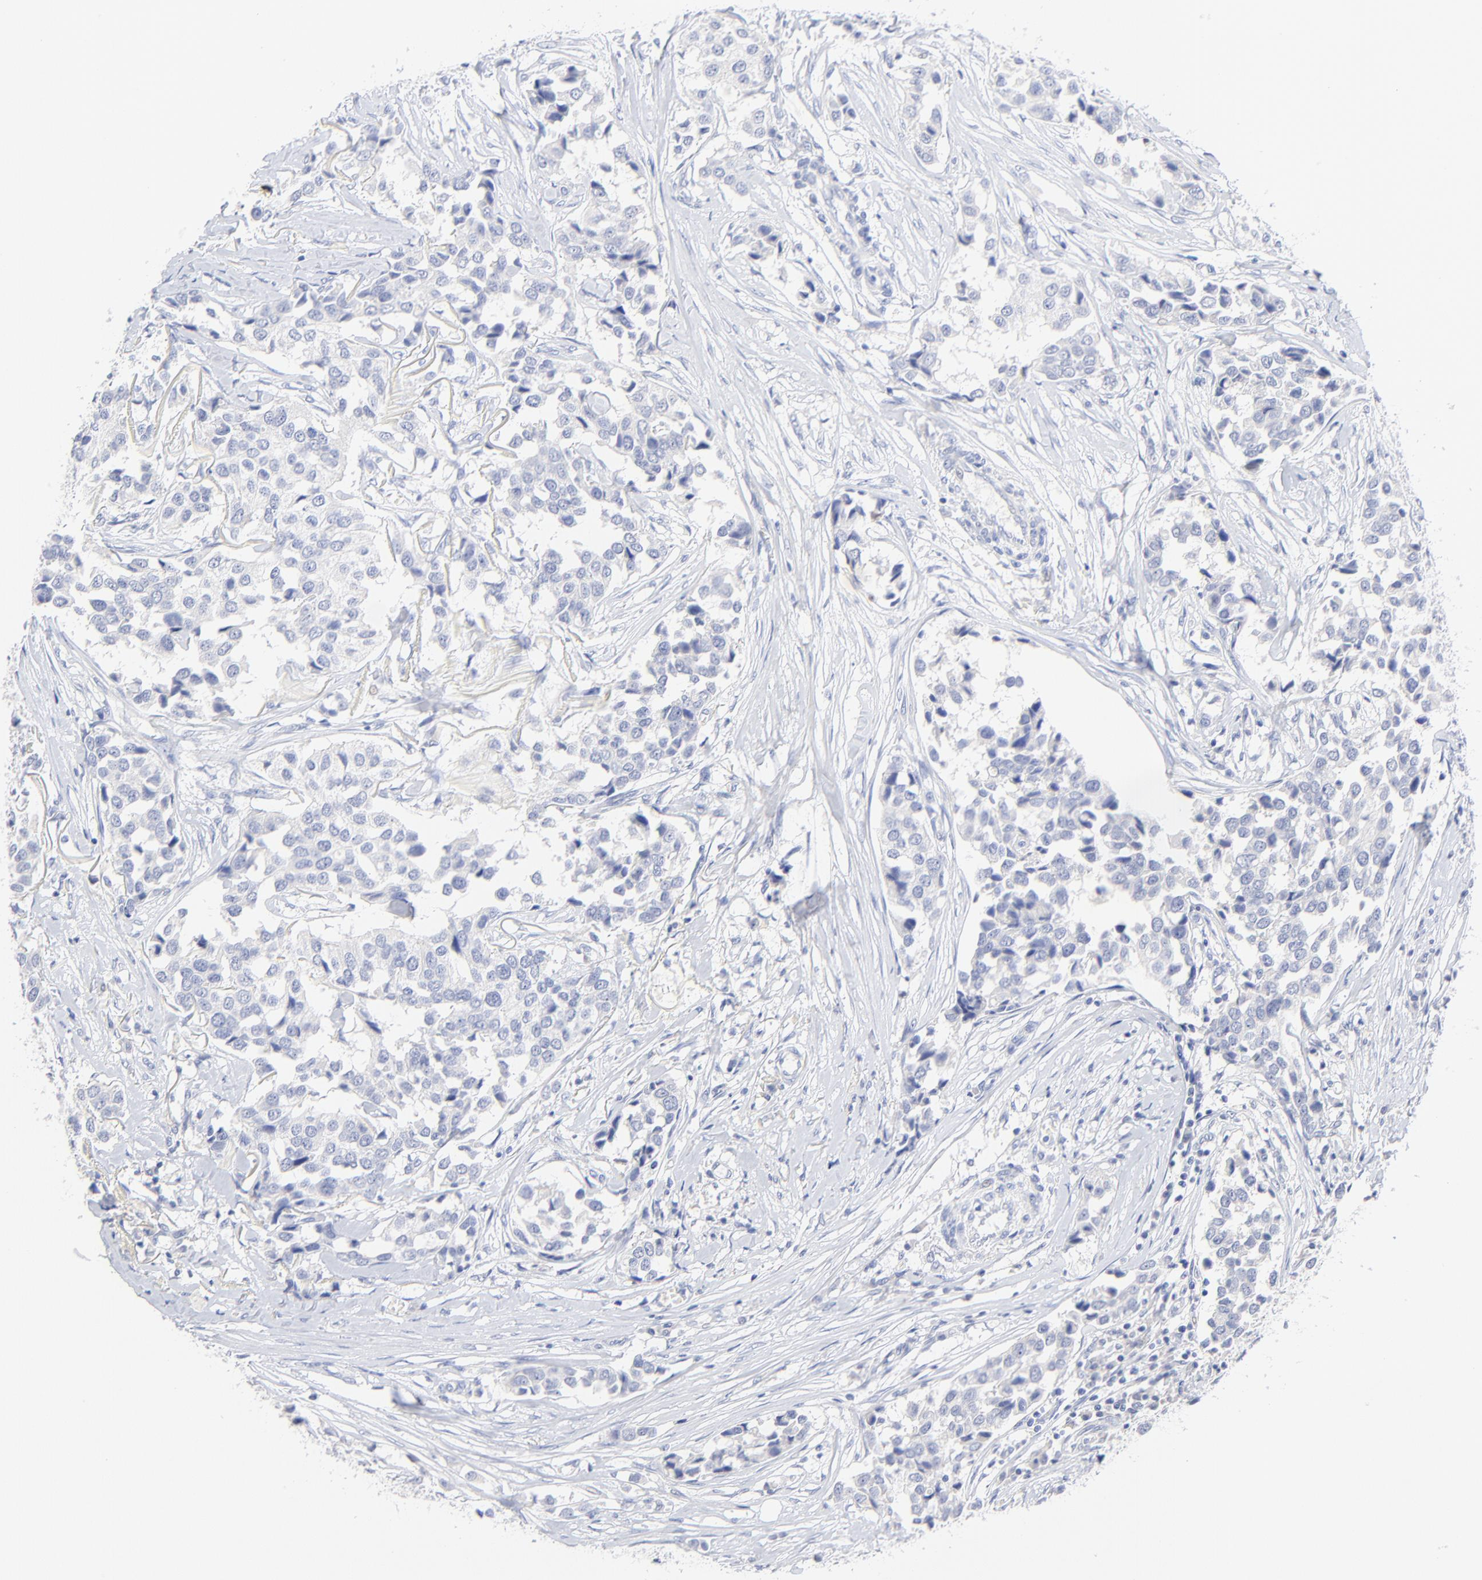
{"staining": {"intensity": "negative", "quantity": "none", "location": "none"}, "tissue": "breast cancer", "cell_type": "Tumor cells", "image_type": "cancer", "snomed": [{"axis": "morphology", "description": "Duct carcinoma"}, {"axis": "topography", "description": "Breast"}], "caption": "This micrograph is of breast cancer (invasive ductal carcinoma) stained with immunohistochemistry to label a protein in brown with the nuclei are counter-stained blue. There is no expression in tumor cells.", "gene": "SULT4A1", "patient": {"sex": "female", "age": 80}}